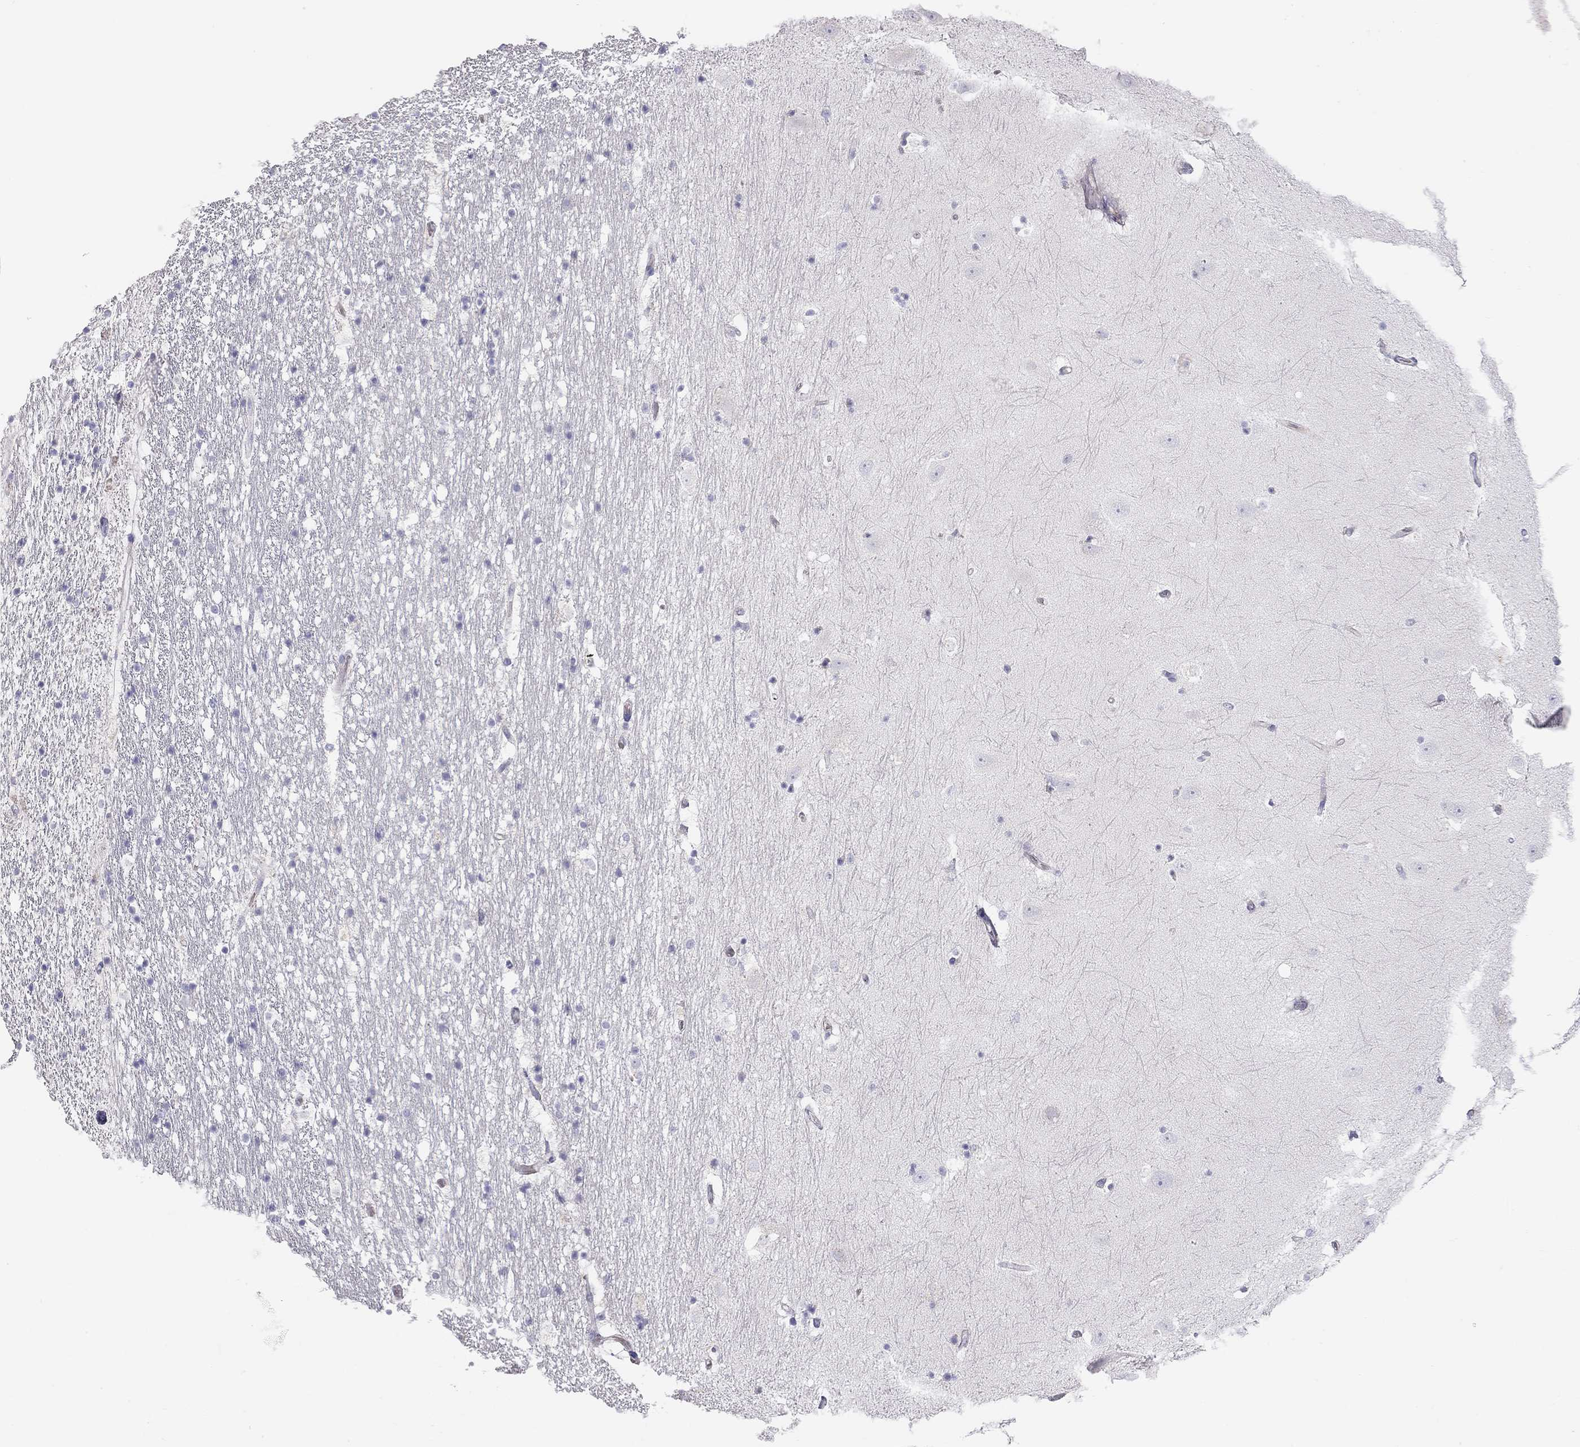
{"staining": {"intensity": "negative", "quantity": "none", "location": "none"}, "tissue": "hippocampus", "cell_type": "Glial cells", "image_type": "normal", "snomed": [{"axis": "morphology", "description": "Normal tissue, NOS"}, {"axis": "topography", "description": "Hippocampus"}], "caption": "Glial cells show no significant staining in normal hippocampus. The staining is performed using DAB (3,3'-diaminobenzidine) brown chromogen with nuclei counter-stained in using hematoxylin.", "gene": "TDRD6", "patient": {"sex": "male", "age": 49}}